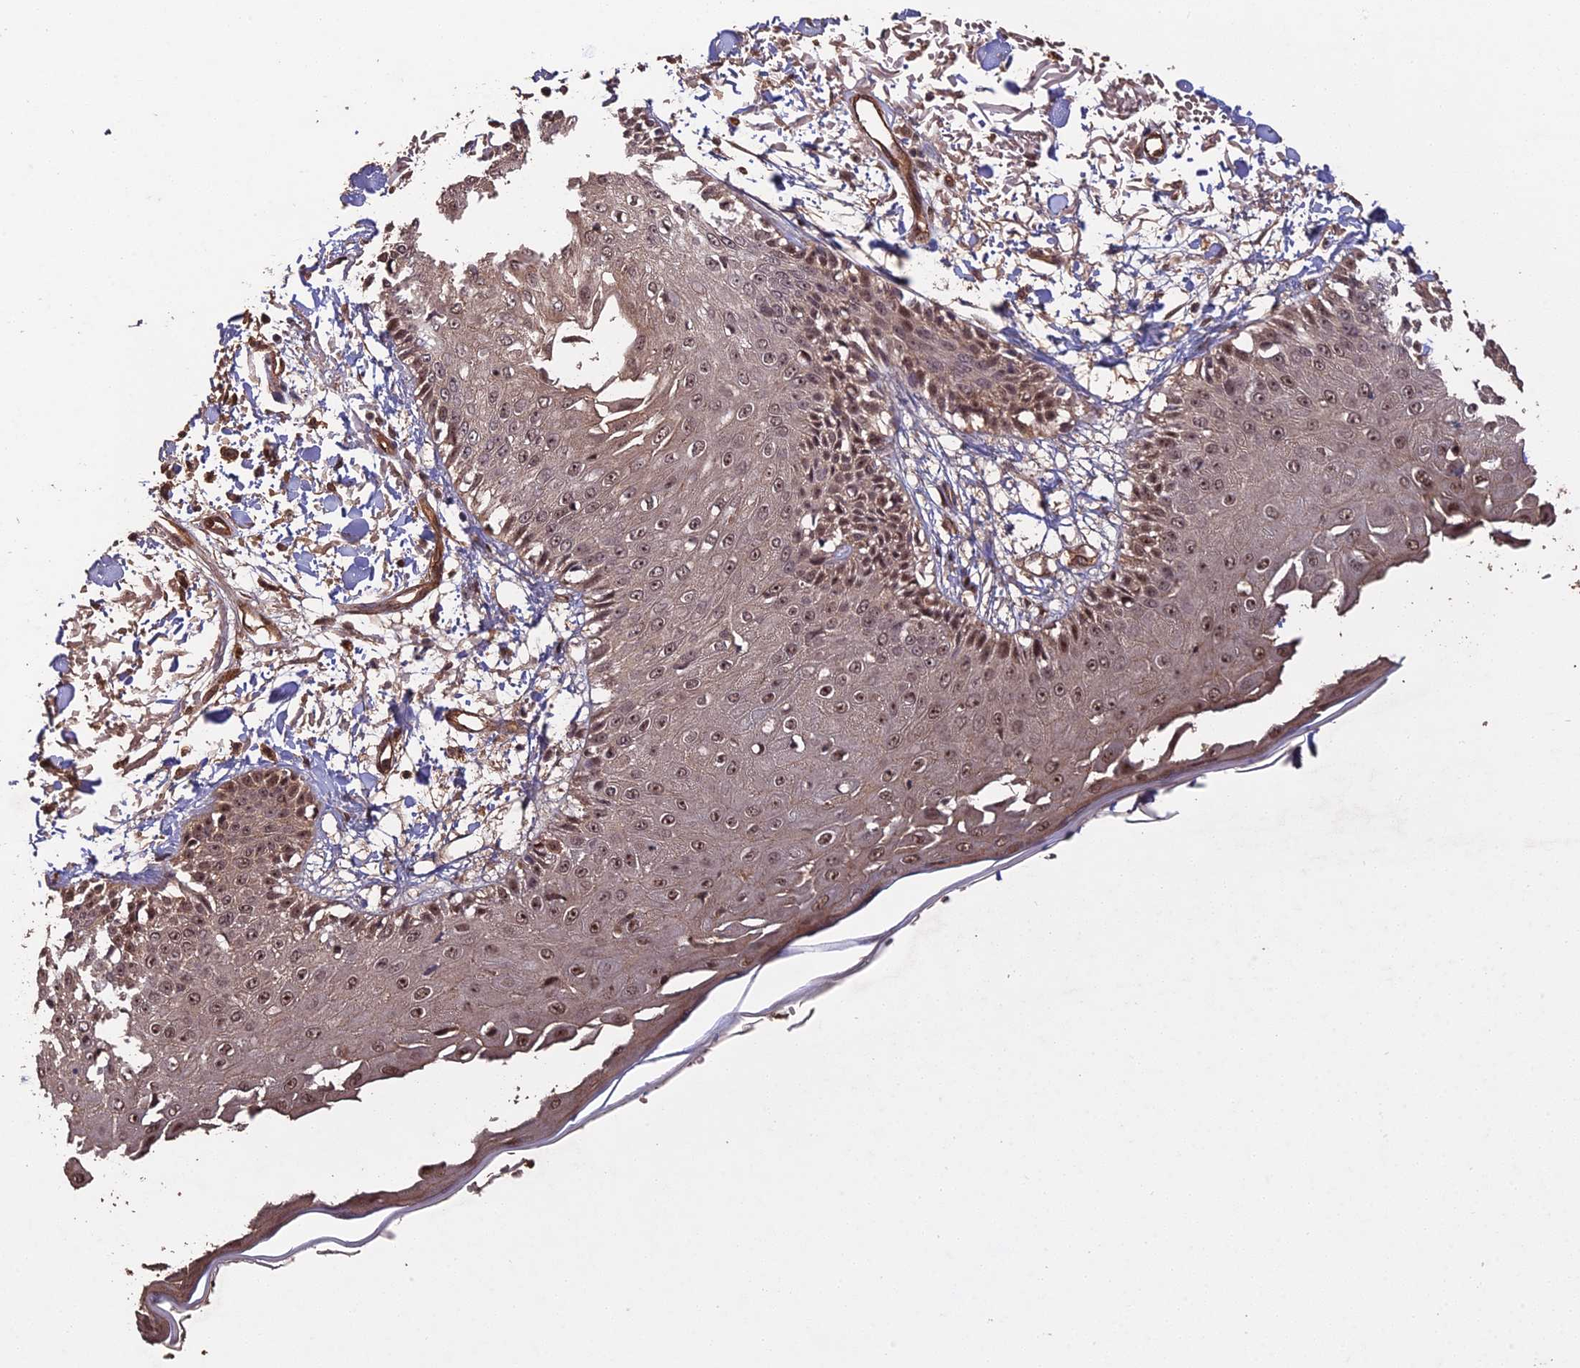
{"staining": {"intensity": "moderate", "quantity": ">75%", "location": "cytoplasmic/membranous,nuclear"}, "tissue": "skin", "cell_type": "Fibroblasts", "image_type": "normal", "snomed": [{"axis": "morphology", "description": "Normal tissue, NOS"}, {"axis": "morphology", "description": "Squamous cell carcinoma, NOS"}, {"axis": "topography", "description": "Skin"}, {"axis": "topography", "description": "Peripheral nerve tissue"}], "caption": "High-magnification brightfield microscopy of unremarkable skin stained with DAB (brown) and counterstained with hematoxylin (blue). fibroblasts exhibit moderate cytoplasmic/membranous,nuclear positivity is present in approximately>75% of cells.", "gene": "RALGAPA2", "patient": {"sex": "male", "age": 83}}